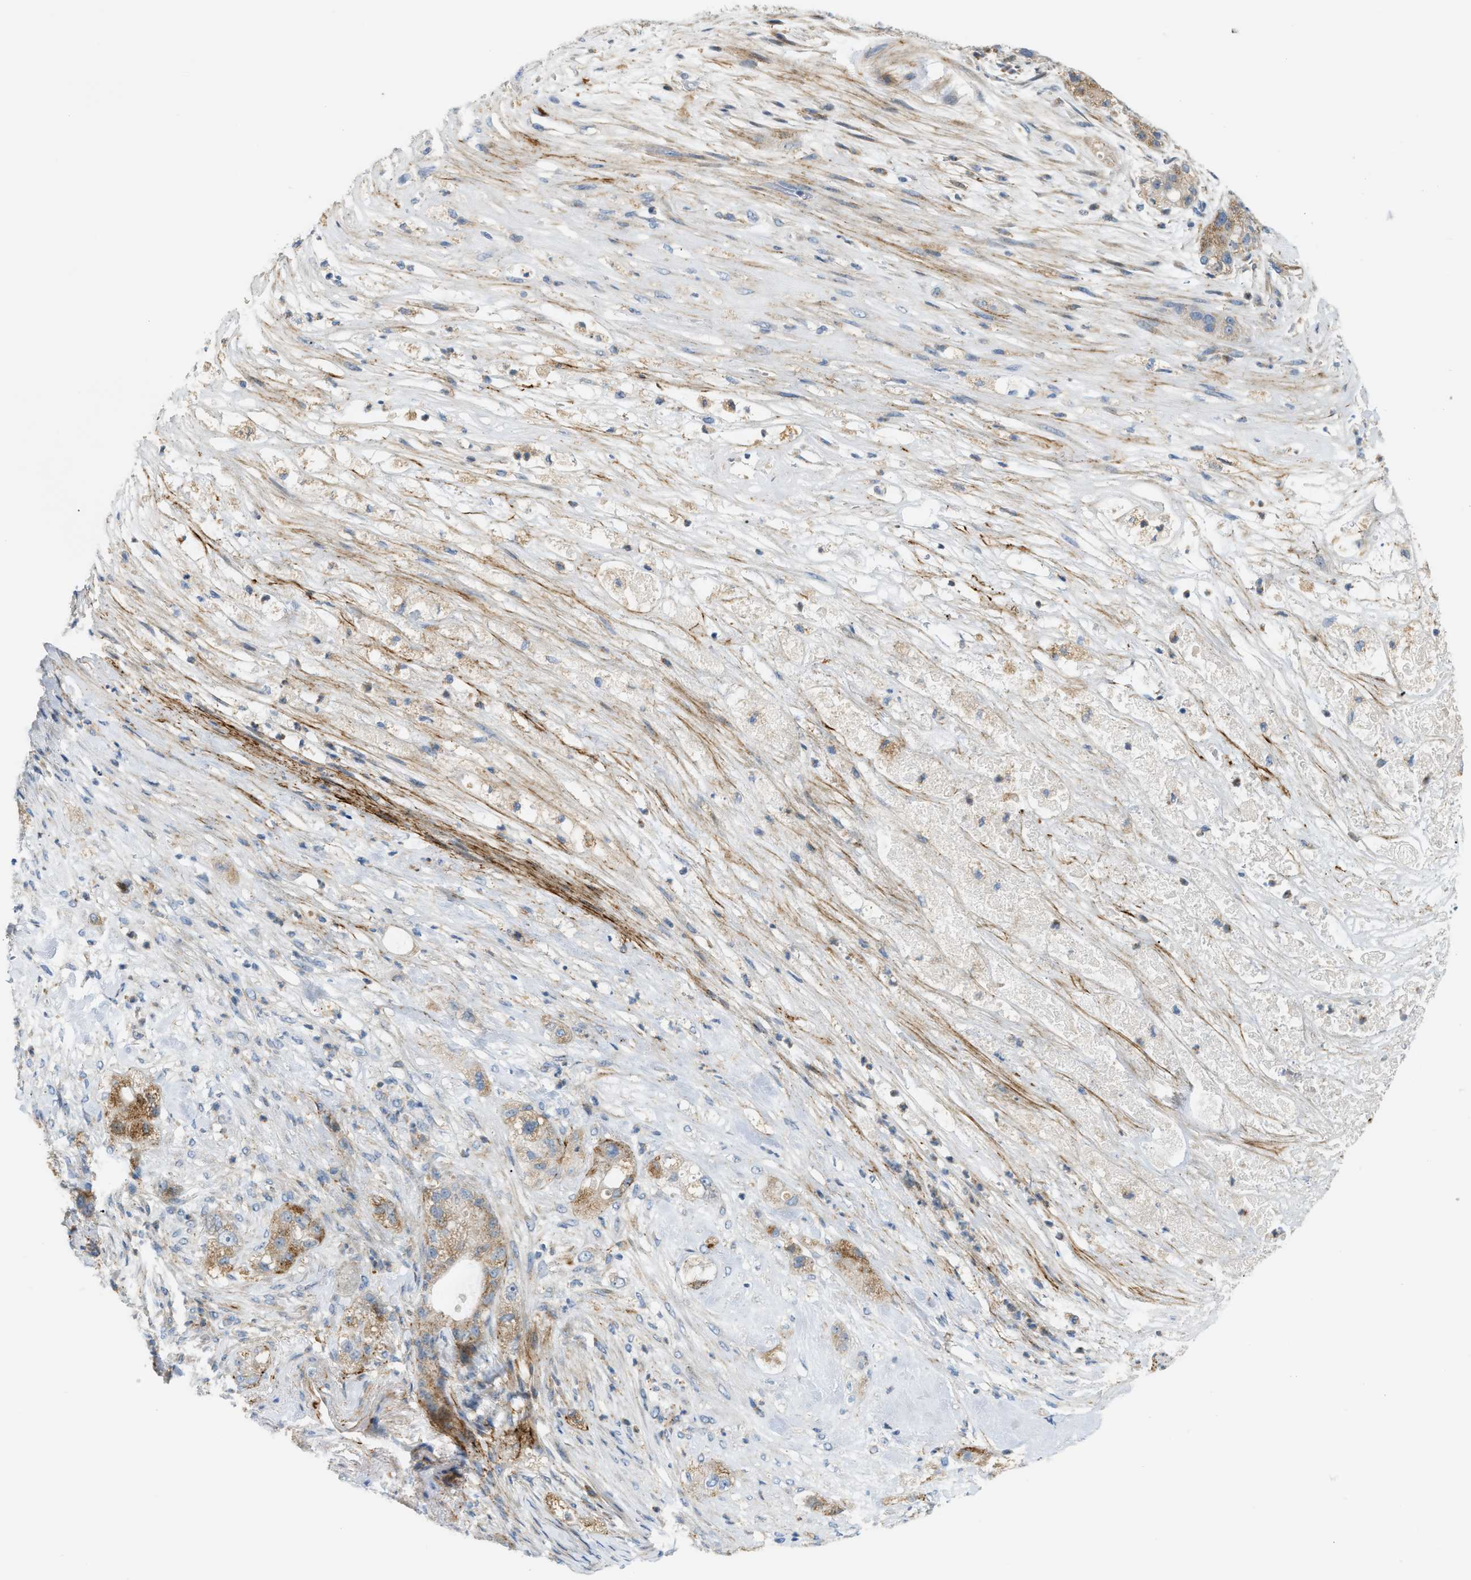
{"staining": {"intensity": "moderate", "quantity": ">75%", "location": "cytoplasmic/membranous"}, "tissue": "pancreatic cancer", "cell_type": "Tumor cells", "image_type": "cancer", "snomed": [{"axis": "morphology", "description": "Adenocarcinoma, NOS"}, {"axis": "topography", "description": "Pancreas"}], "caption": "Human pancreatic cancer stained with a protein marker shows moderate staining in tumor cells.", "gene": "LMBRD1", "patient": {"sex": "female", "age": 78}}